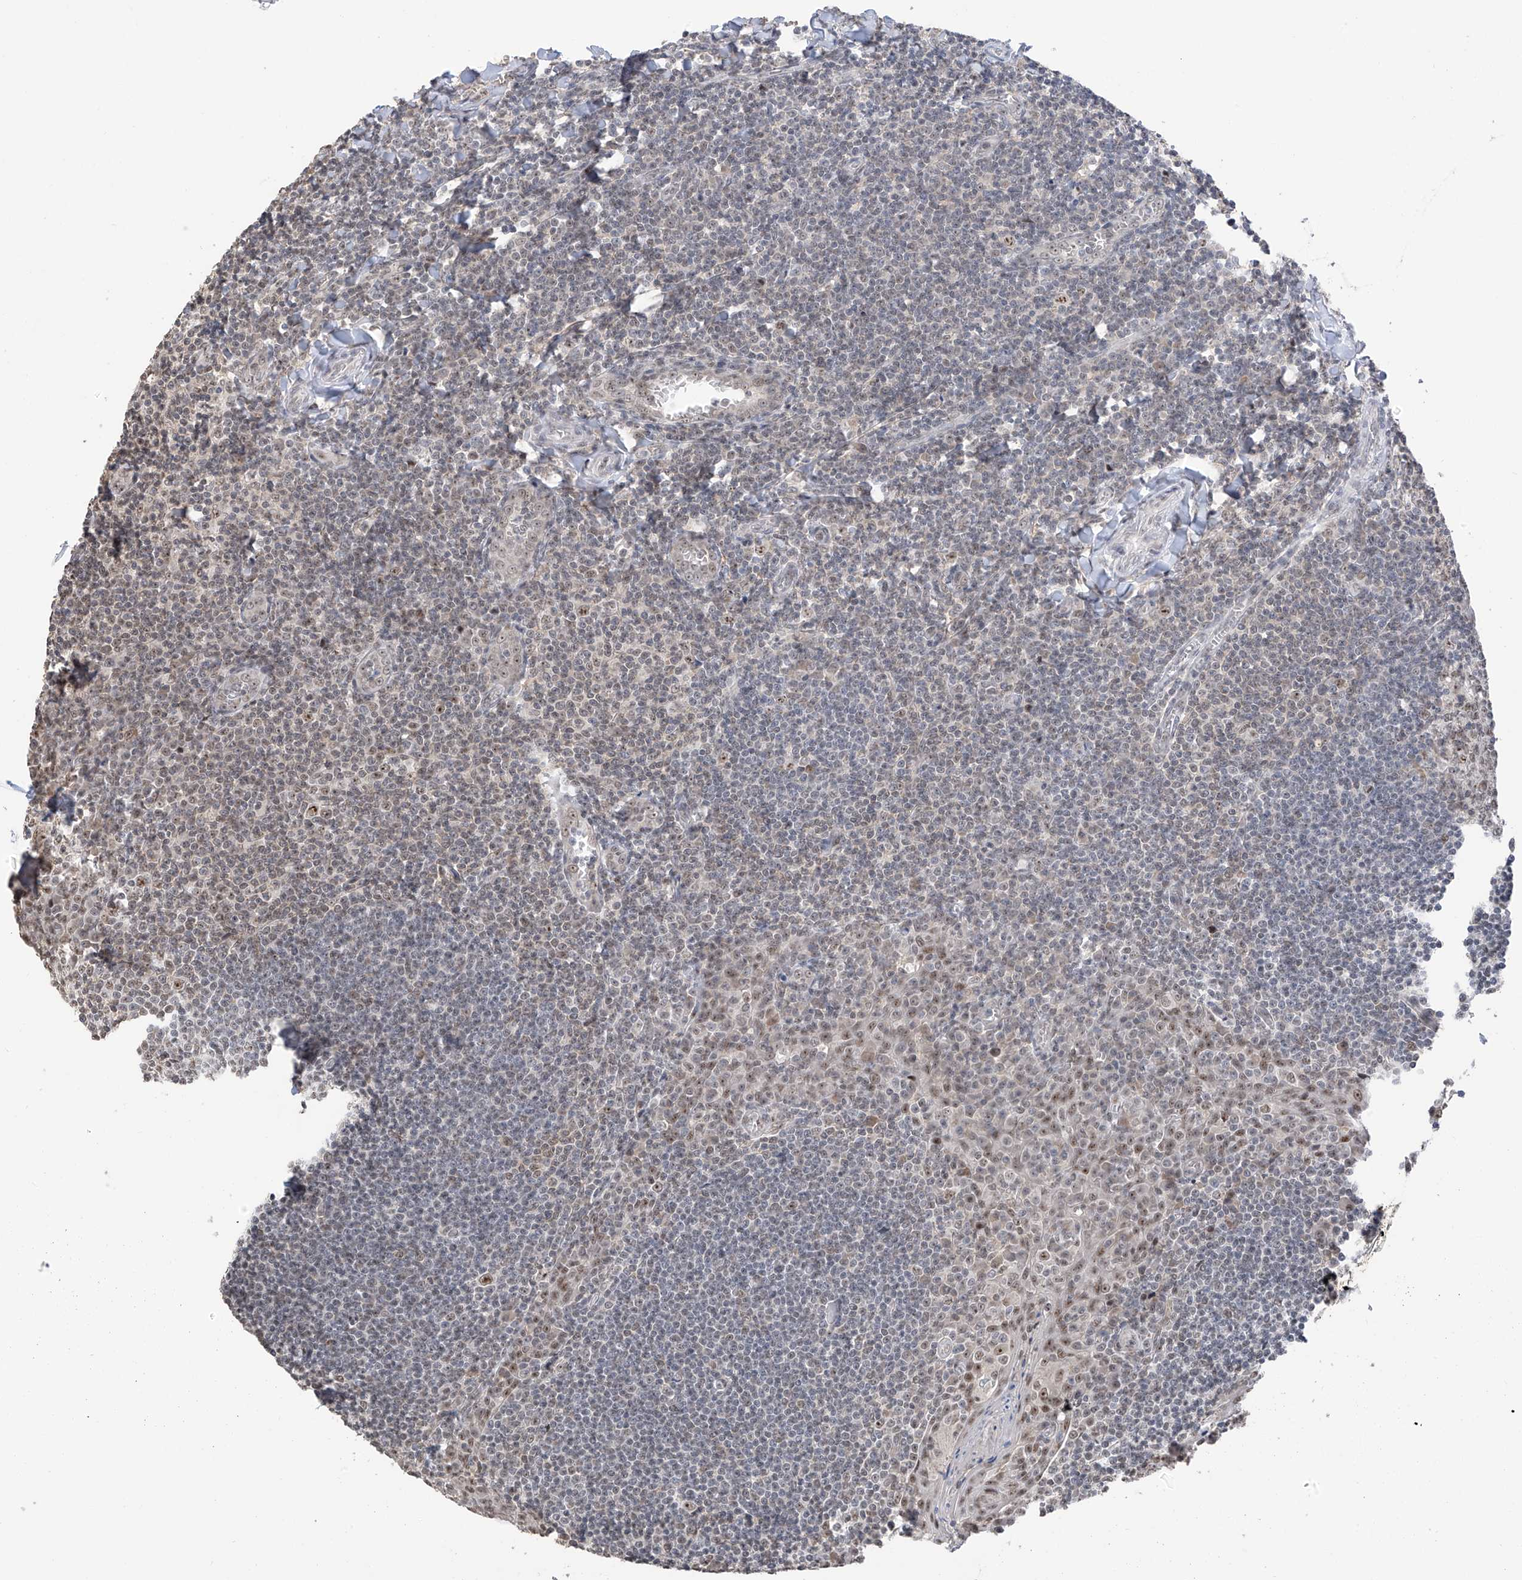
{"staining": {"intensity": "weak", "quantity": "<25%", "location": "nuclear"}, "tissue": "tonsil", "cell_type": "Germinal center cells", "image_type": "normal", "snomed": [{"axis": "morphology", "description": "Normal tissue, NOS"}, {"axis": "topography", "description": "Tonsil"}], "caption": "Tonsil stained for a protein using IHC reveals no staining germinal center cells.", "gene": "C1orf131", "patient": {"sex": "male", "age": 27}}